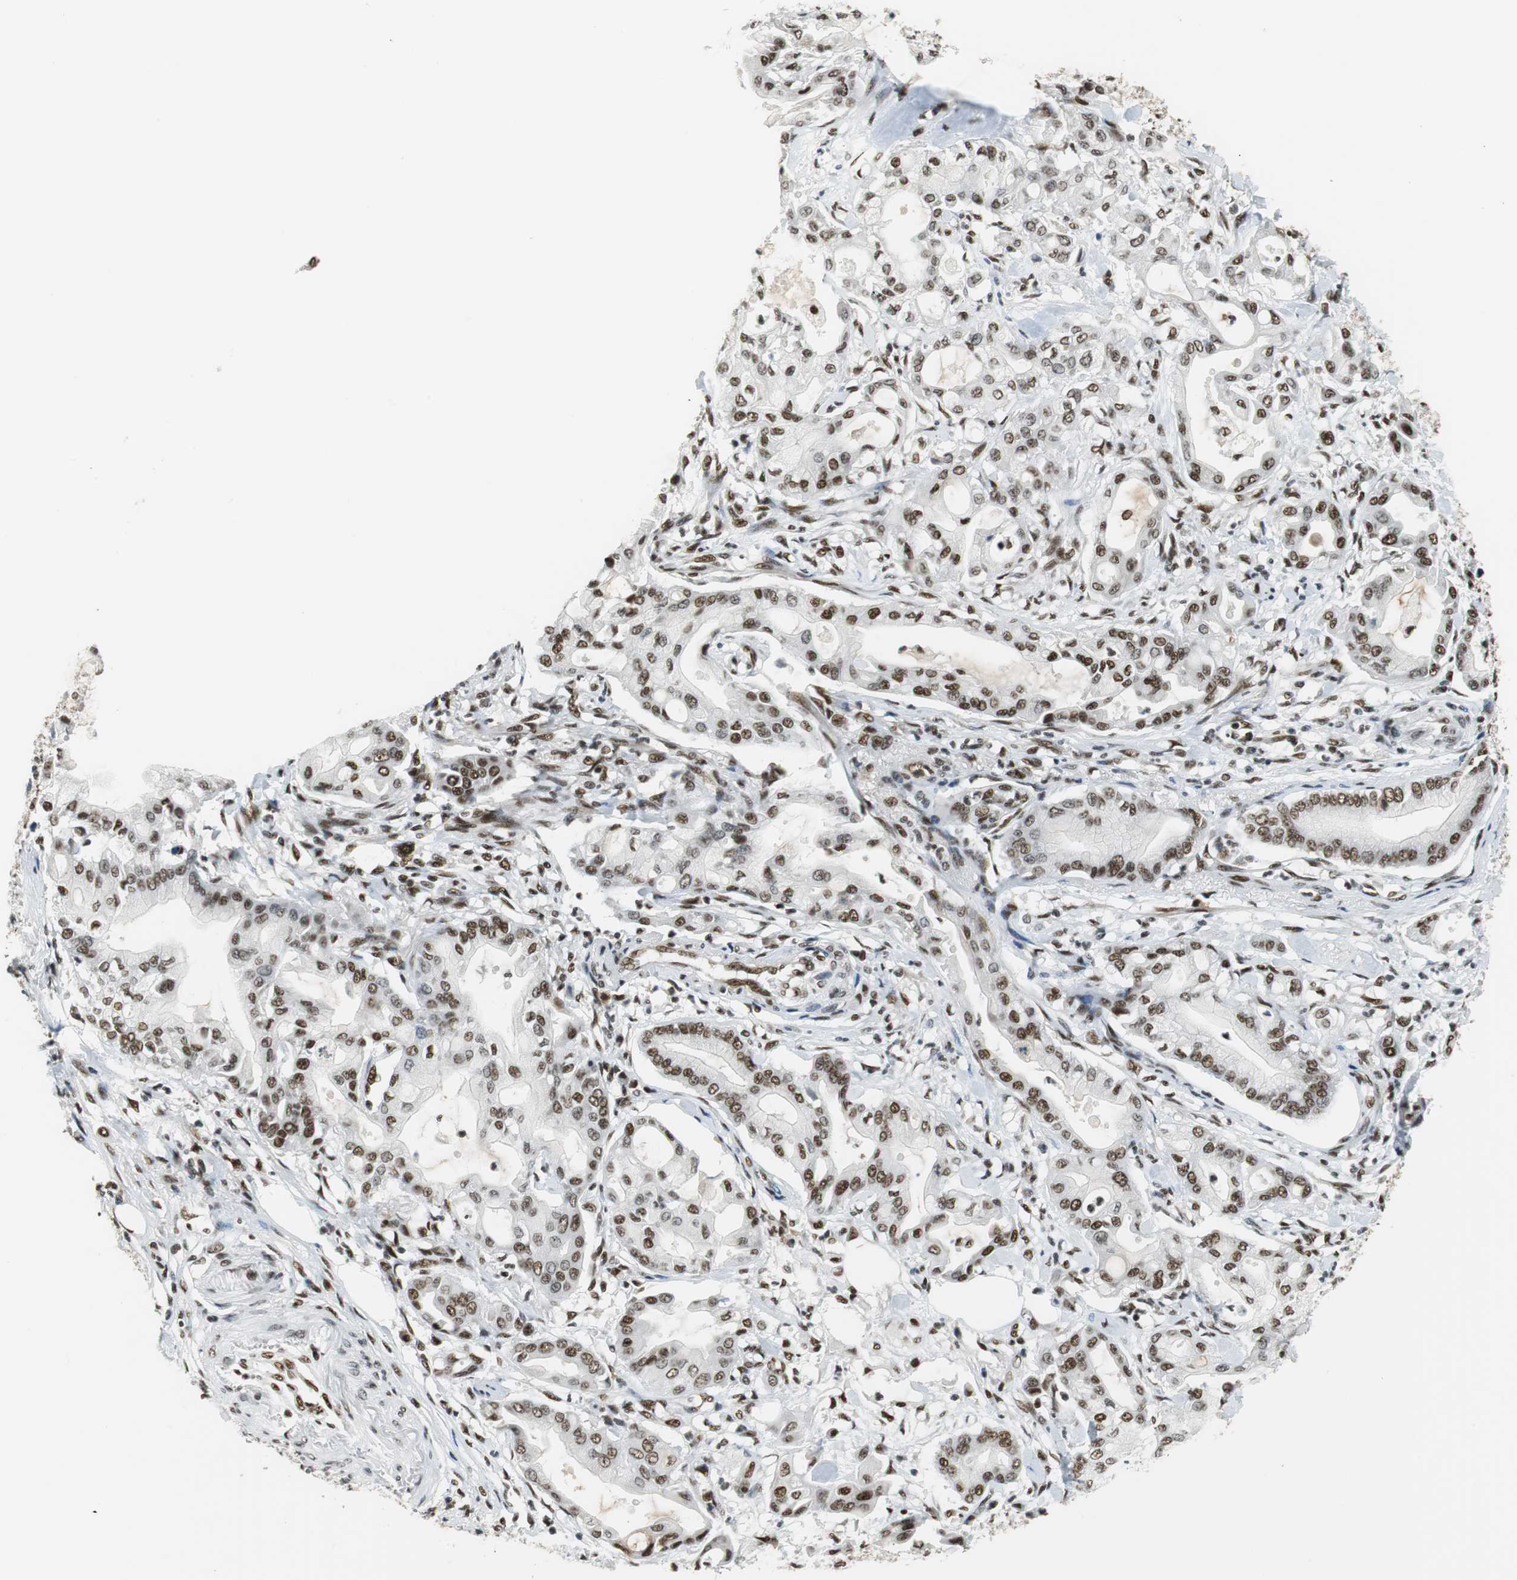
{"staining": {"intensity": "moderate", "quantity": ">75%", "location": "nuclear"}, "tissue": "pancreatic cancer", "cell_type": "Tumor cells", "image_type": "cancer", "snomed": [{"axis": "morphology", "description": "Adenocarcinoma, NOS"}, {"axis": "morphology", "description": "Adenocarcinoma, metastatic, NOS"}, {"axis": "topography", "description": "Lymph node"}, {"axis": "topography", "description": "Pancreas"}, {"axis": "topography", "description": "Duodenum"}], "caption": "Protein analysis of pancreatic cancer (adenocarcinoma) tissue exhibits moderate nuclear expression in about >75% of tumor cells. (DAB (3,3'-diaminobenzidine) = brown stain, brightfield microscopy at high magnification).", "gene": "PRKDC", "patient": {"sex": "female", "age": 64}}